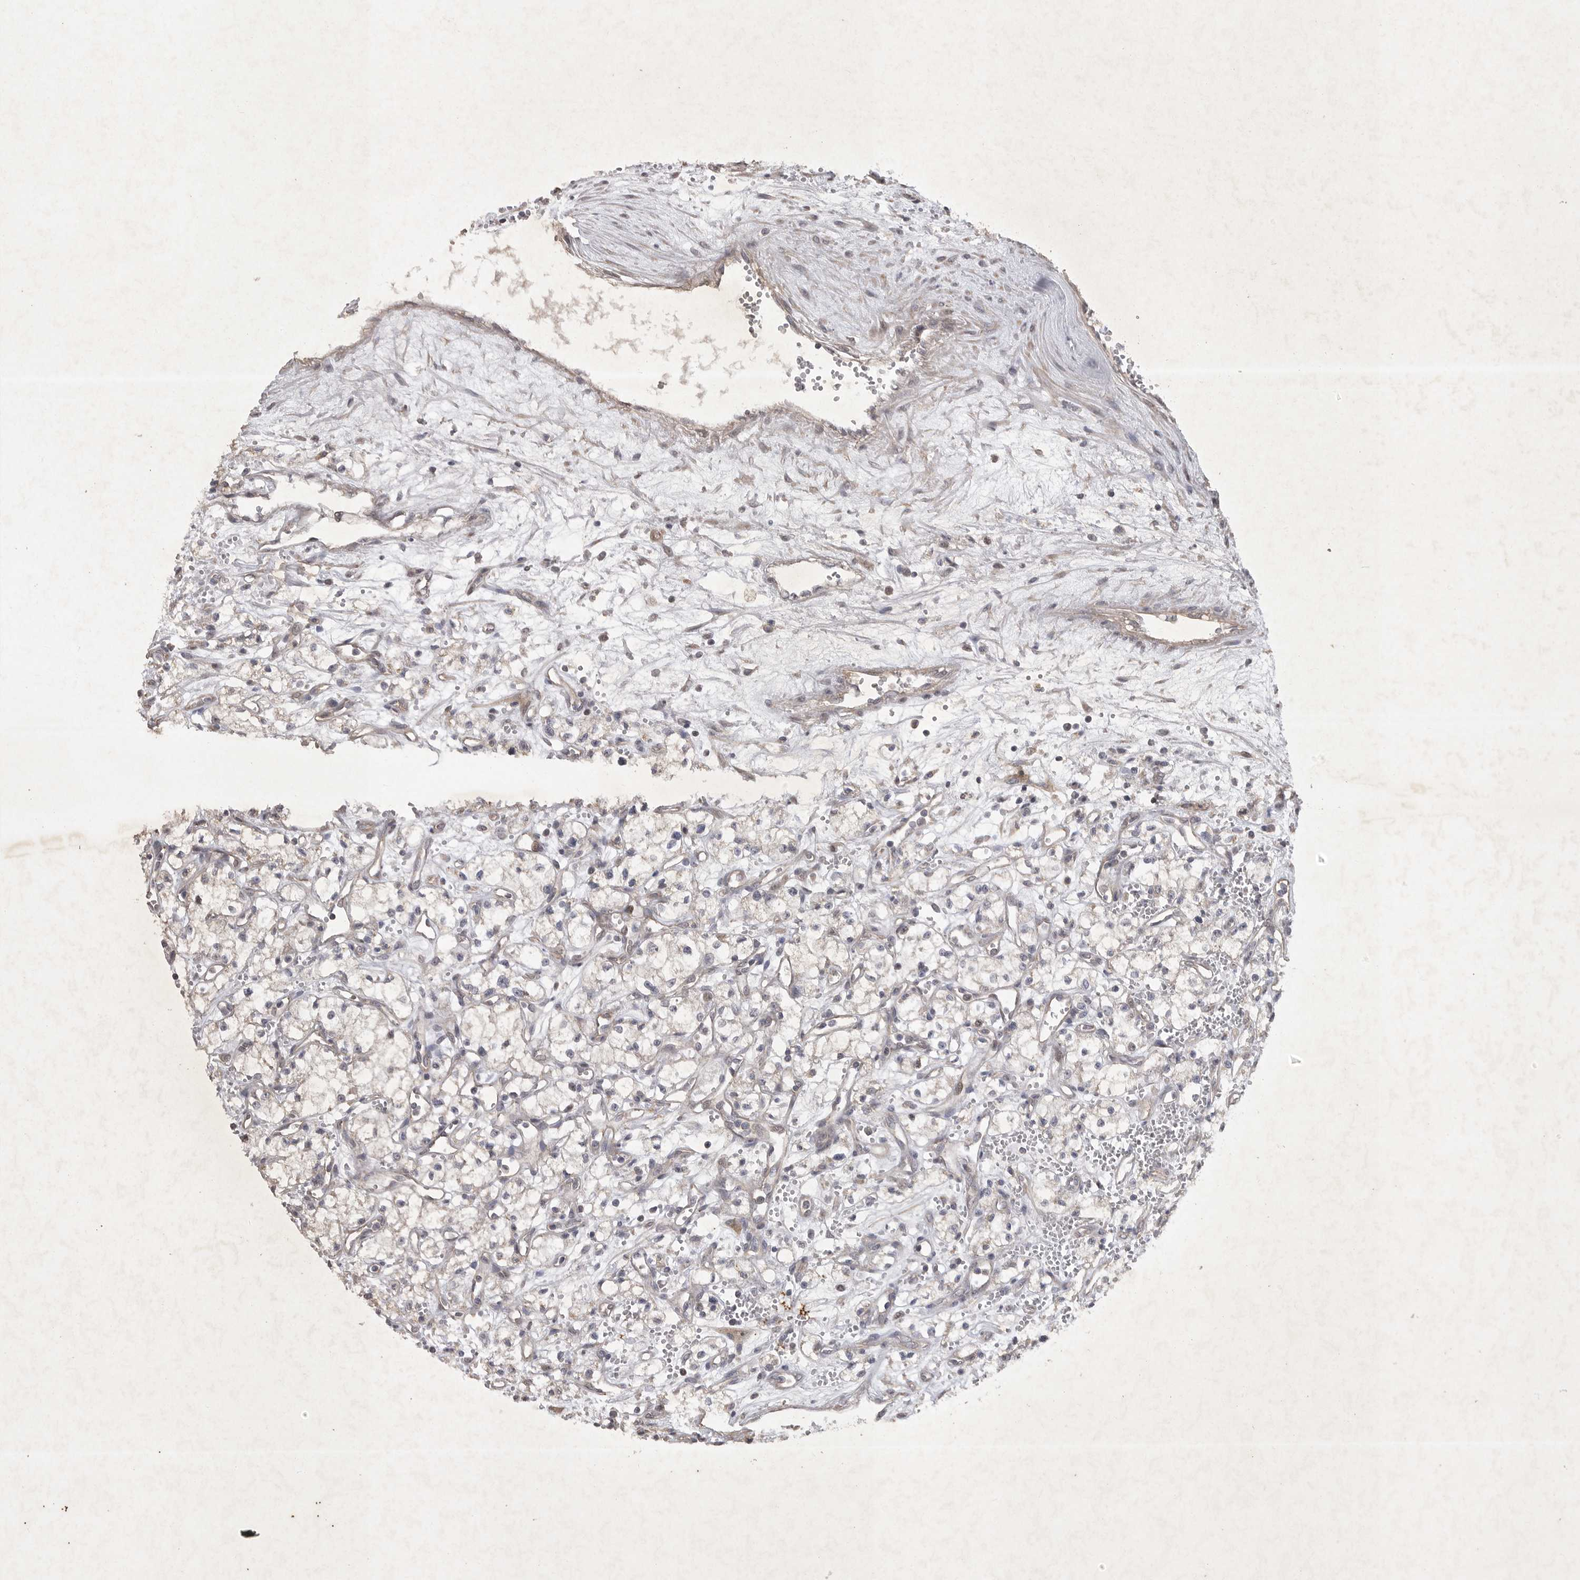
{"staining": {"intensity": "negative", "quantity": "none", "location": "none"}, "tissue": "renal cancer", "cell_type": "Tumor cells", "image_type": "cancer", "snomed": [{"axis": "morphology", "description": "Adenocarcinoma, NOS"}, {"axis": "topography", "description": "Kidney"}], "caption": "Immunohistochemical staining of adenocarcinoma (renal) demonstrates no significant expression in tumor cells. The staining was performed using DAB (3,3'-diaminobenzidine) to visualize the protein expression in brown, while the nuclei were stained in blue with hematoxylin (Magnification: 20x).", "gene": "EDEM3", "patient": {"sex": "male", "age": 59}}